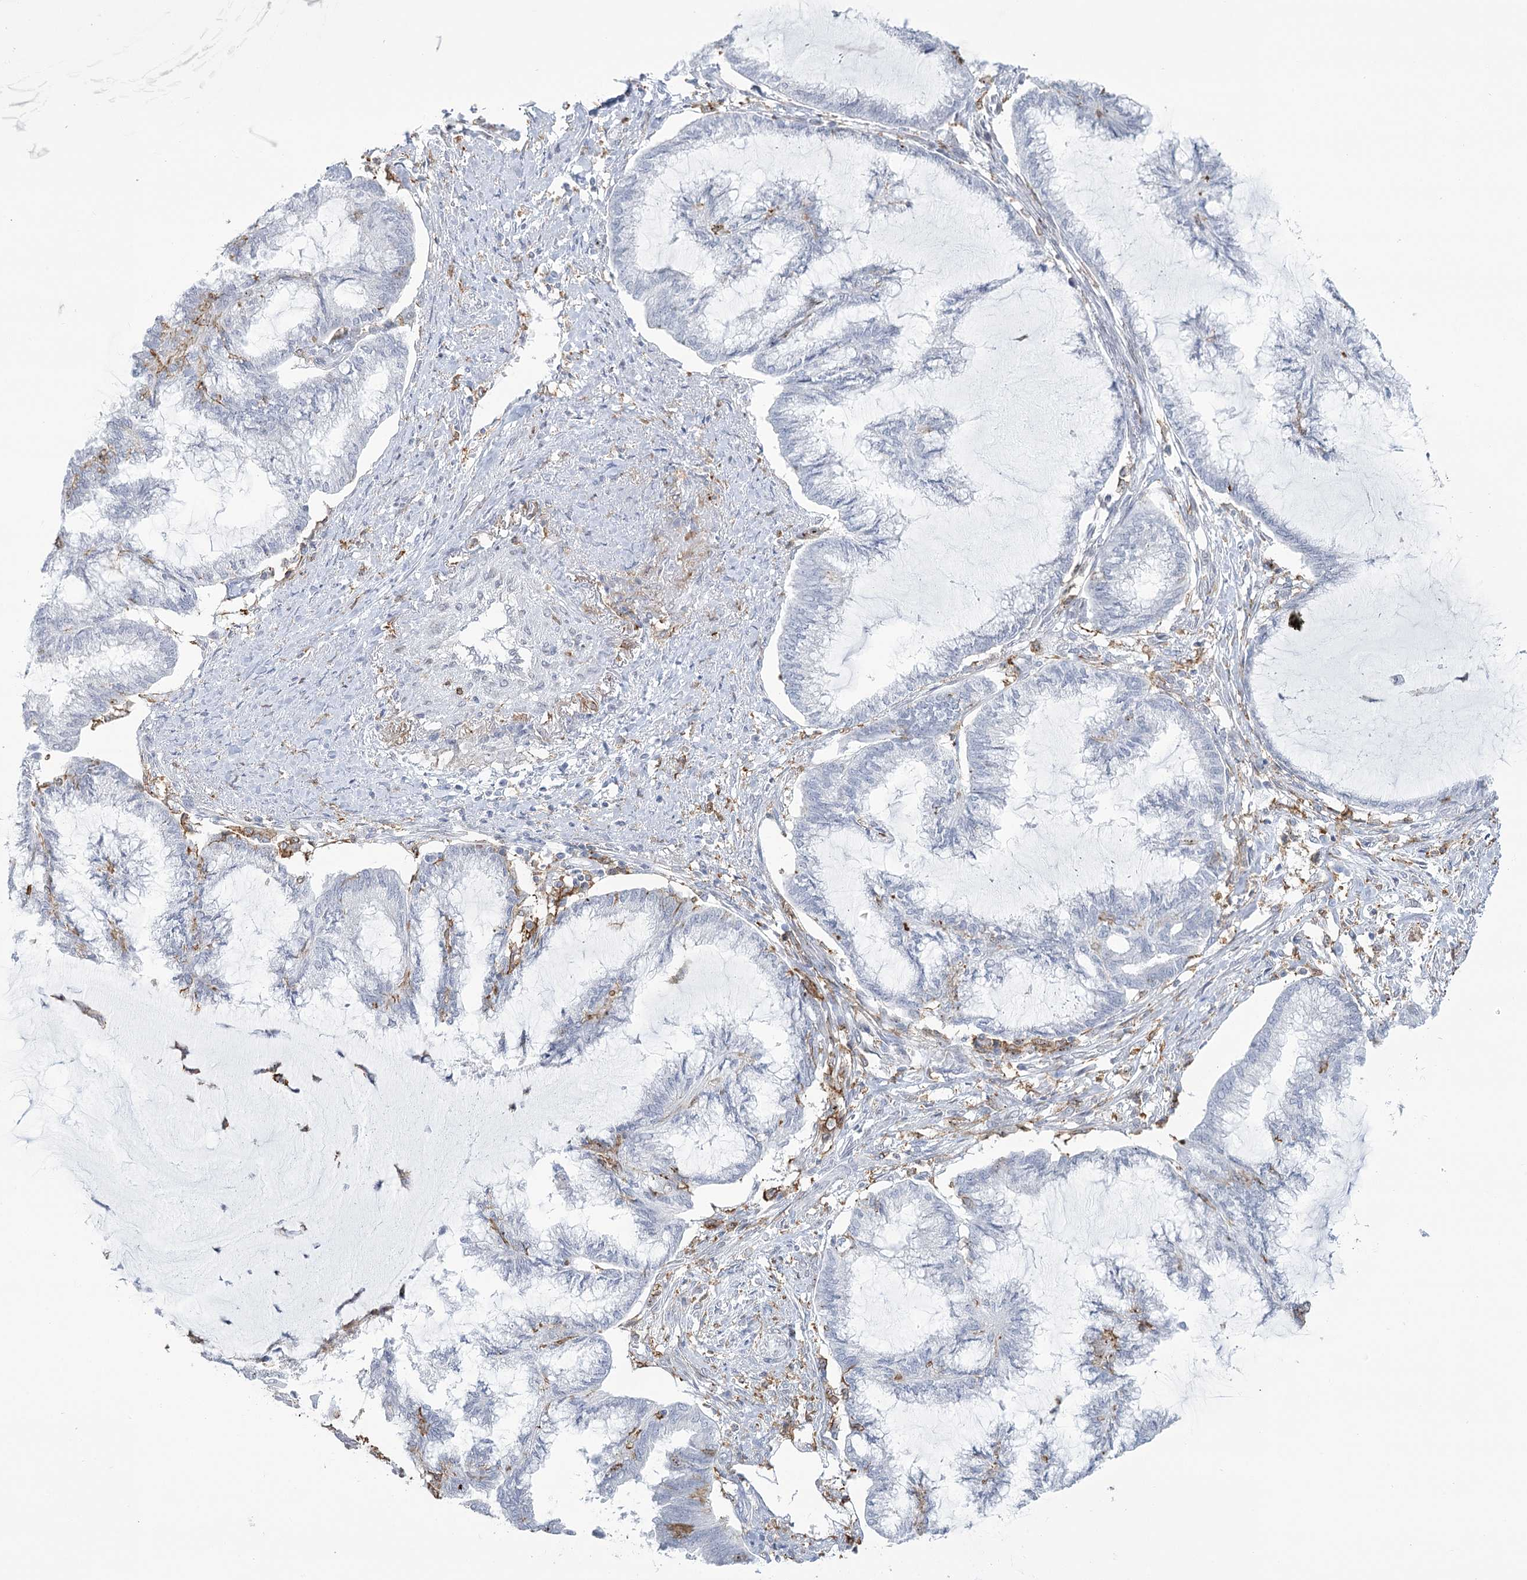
{"staining": {"intensity": "negative", "quantity": "none", "location": "none"}, "tissue": "endometrial cancer", "cell_type": "Tumor cells", "image_type": "cancer", "snomed": [{"axis": "morphology", "description": "Adenocarcinoma, NOS"}, {"axis": "topography", "description": "Endometrium"}], "caption": "An immunohistochemistry (IHC) micrograph of endometrial cancer (adenocarcinoma) is shown. There is no staining in tumor cells of endometrial cancer (adenocarcinoma).", "gene": "C11orf1", "patient": {"sex": "female", "age": 86}}